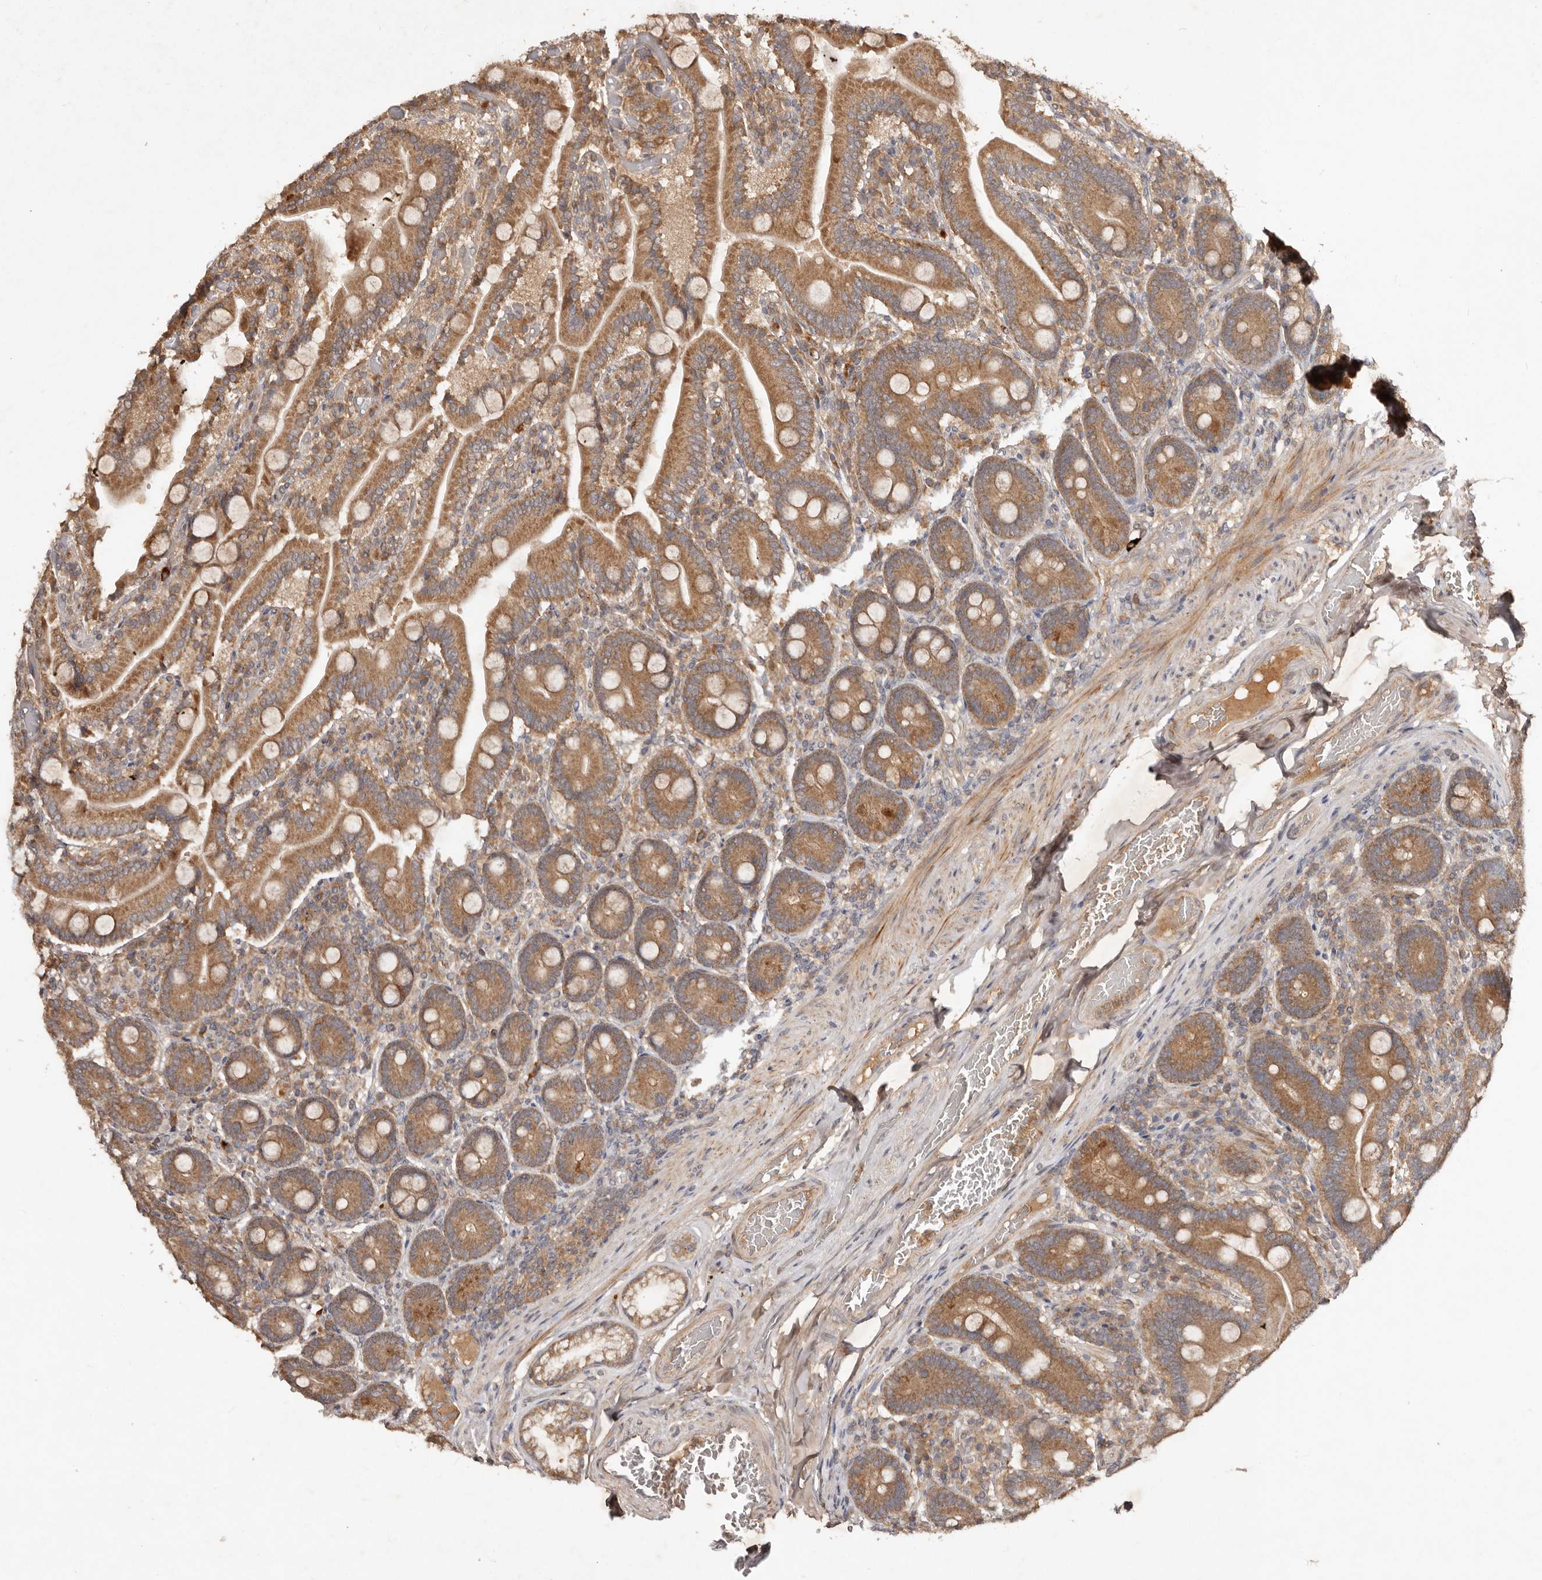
{"staining": {"intensity": "moderate", "quantity": ">75%", "location": "cytoplasmic/membranous"}, "tissue": "duodenum", "cell_type": "Glandular cells", "image_type": "normal", "snomed": [{"axis": "morphology", "description": "Normal tissue, NOS"}, {"axis": "topography", "description": "Duodenum"}], "caption": "Normal duodenum displays moderate cytoplasmic/membranous expression in about >75% of glandular cells.", "gene": "PKIB", "patient": {"sex": "female", "age": 62}}